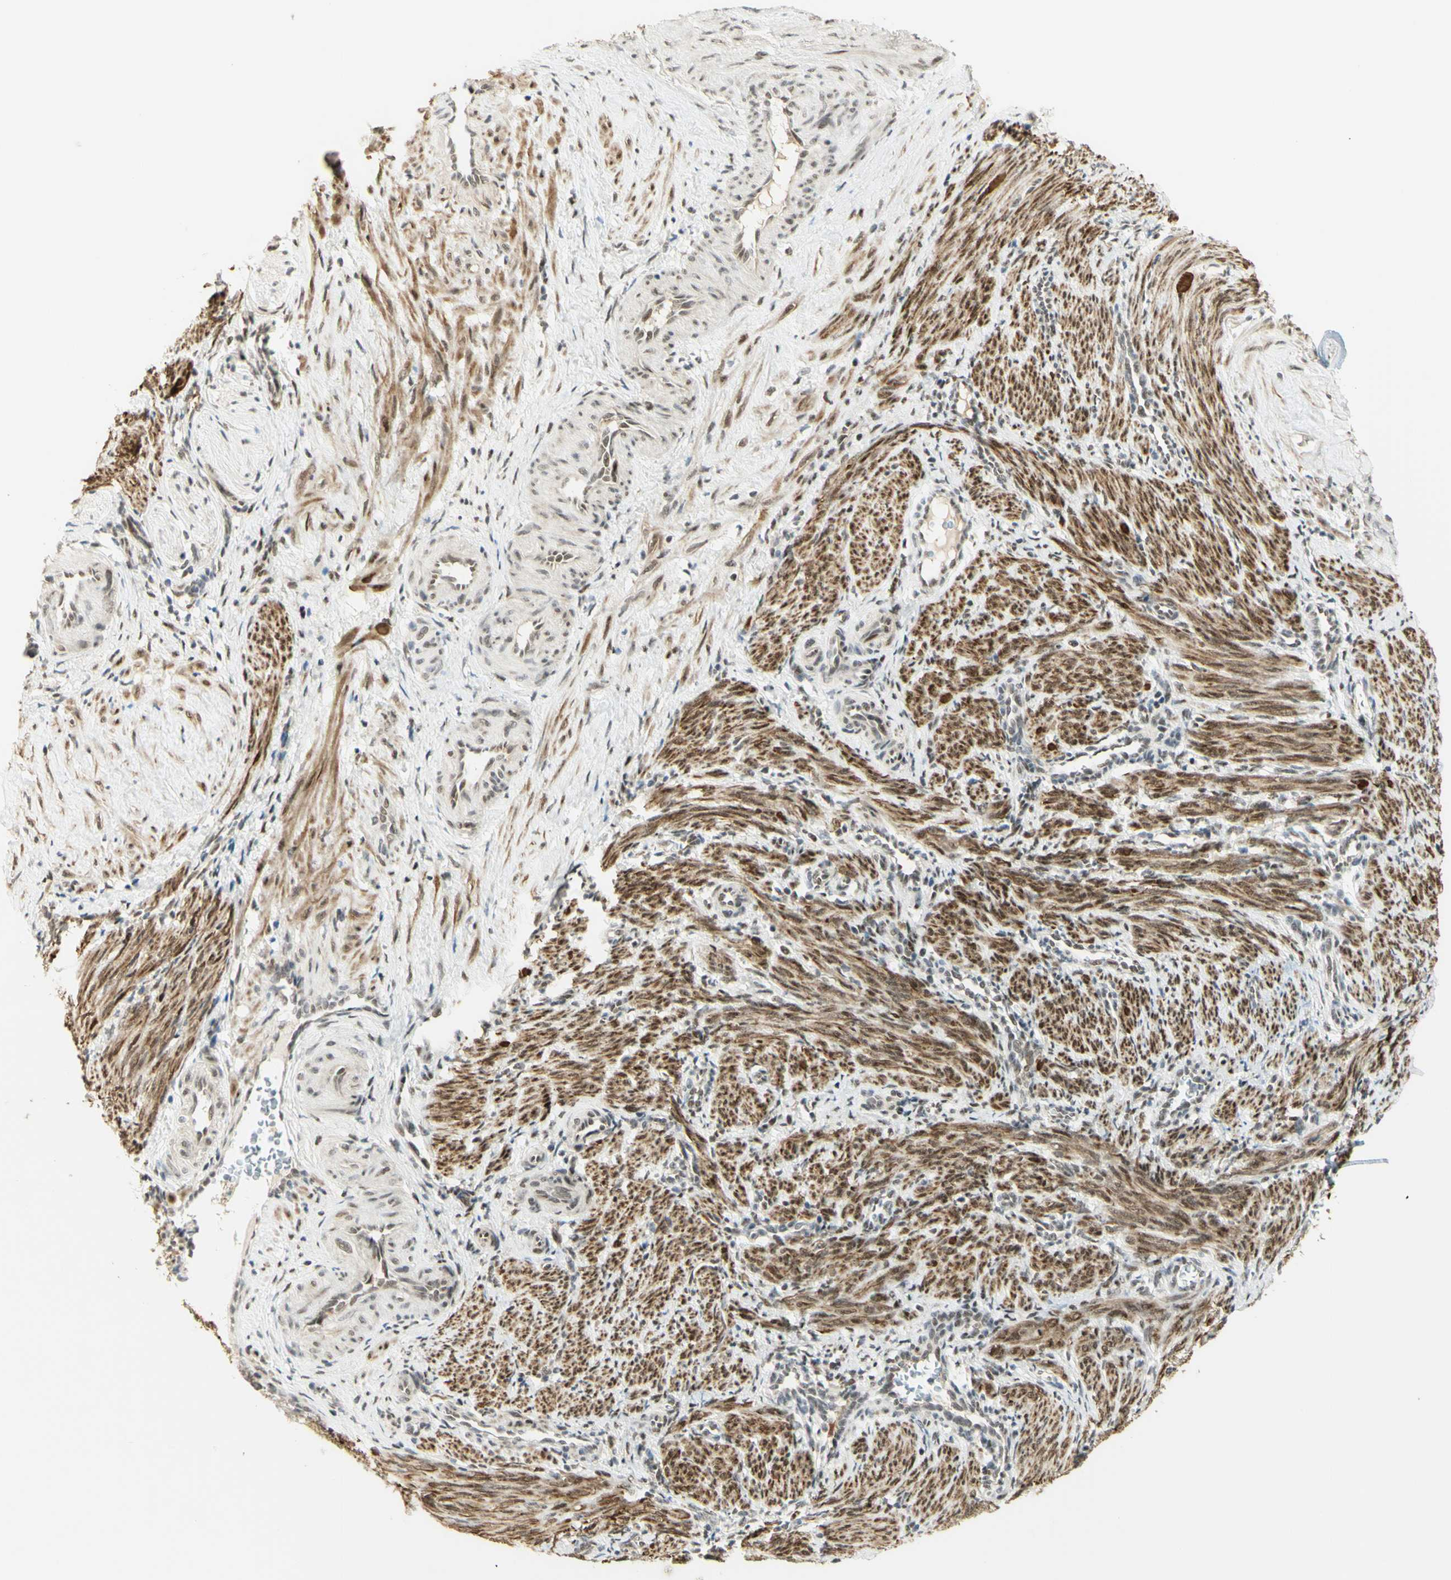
{"staining": {"intensity": "moderate", "quantity": ">75%", "location": "cytoplasmic/membranous,nuclear"}, "tissue": "smooth muscle", "cell_type": "Smooth muscle cells", "image_type": "normal", "snomed": [{"axis": "morphology", "description": "Normal tissue, NOS"}, {"axis": "topography", "description": "Endometrium"}], "caption": "Moderate cytoplasmic/membranous,nuclear protein expression is identified in about >75% of smooth muscle cells in smooth muscle. (DAB = brown stain, brightfield microscopy at high magnification).", "gene": "DDX1", "patient": {"sex": "female", "age": 33}}